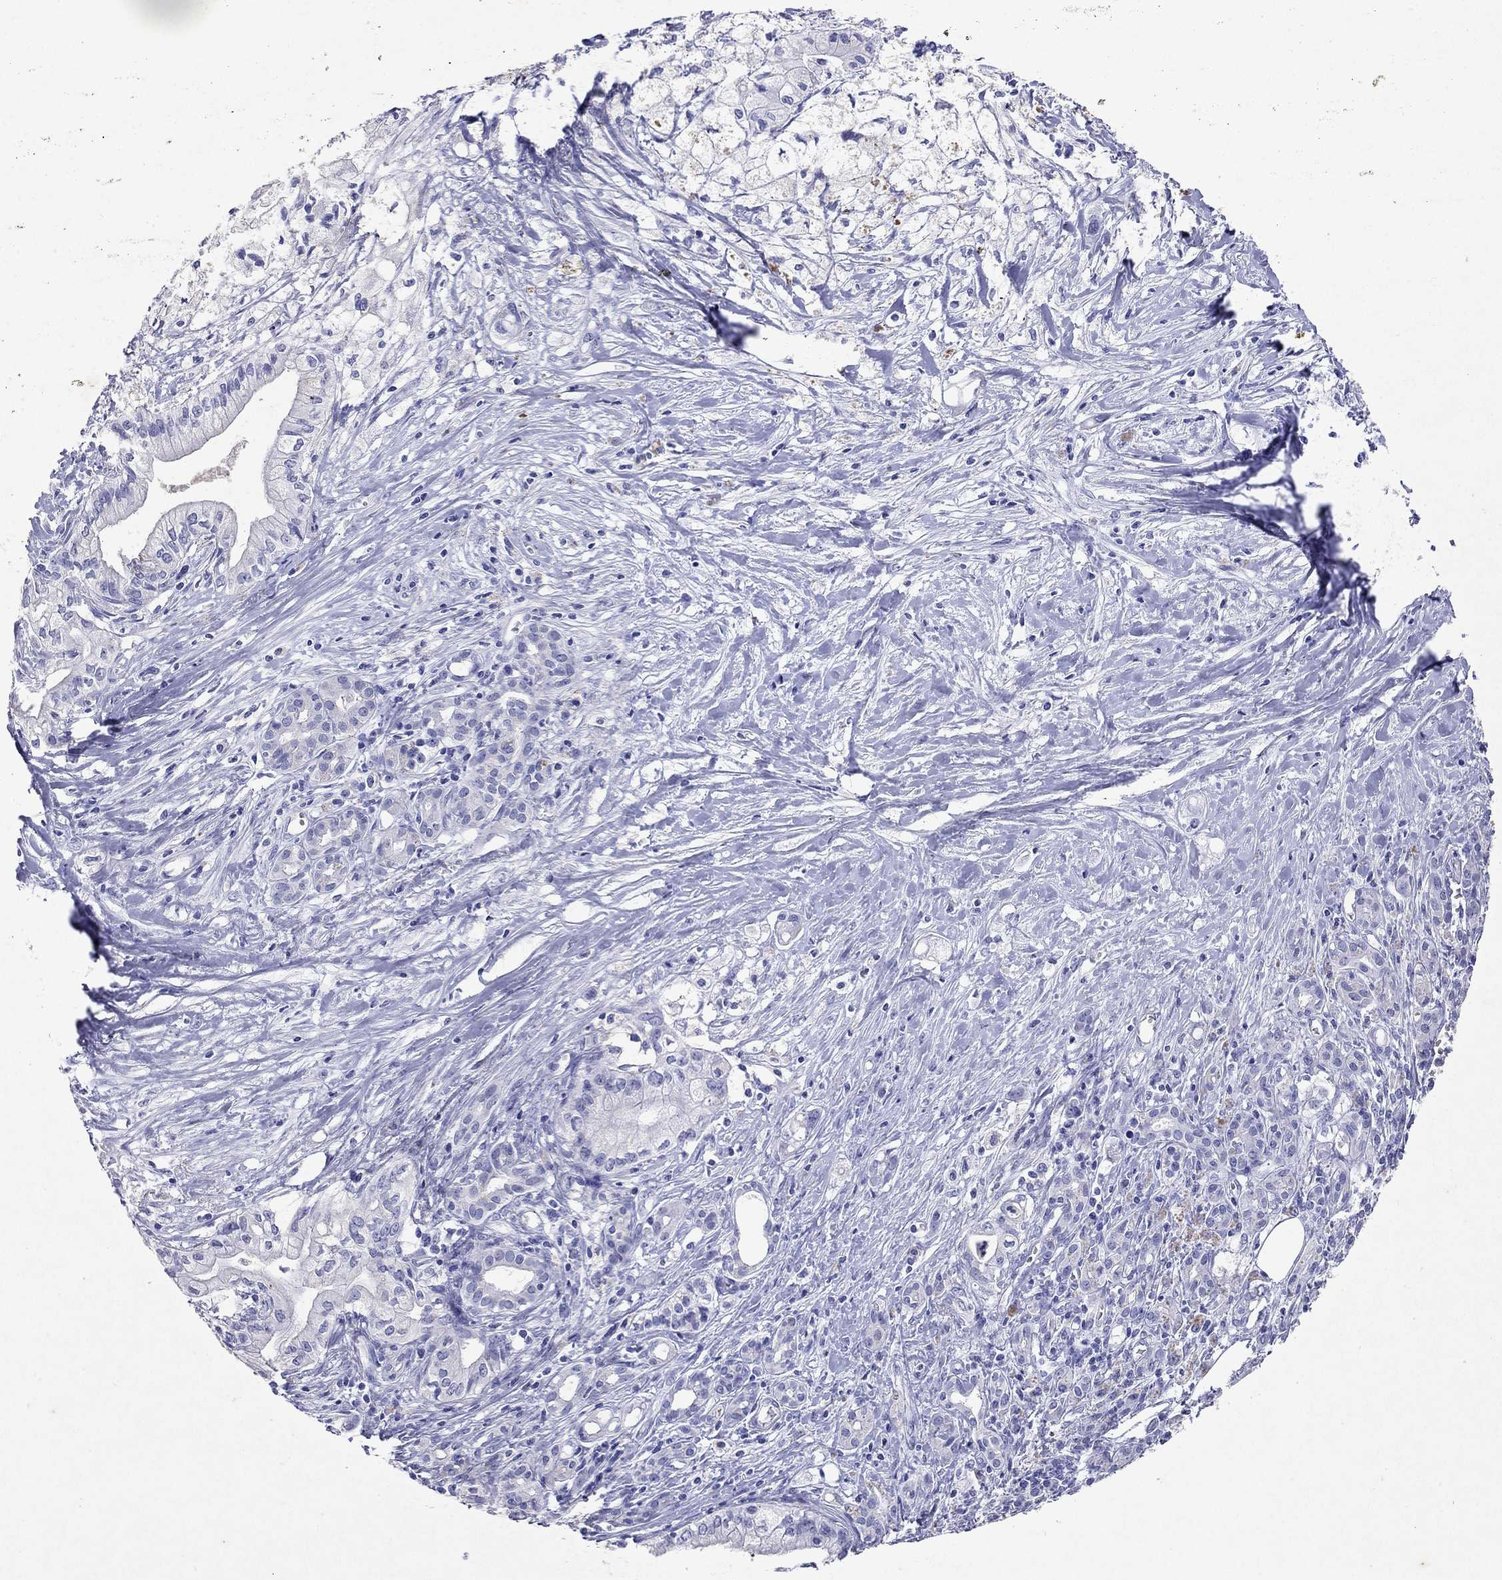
{"staining": {"intensity": "negative", "quantity": "none", "location": "none"}, "tissue": "pancreatic cancer", "cell_type": "Tumor cells", "image_type": "cancer", "snomed": [{"axis": "morphology", "description": "Adenocarcinoma, NOS"}, {"axis": "topography", "description": "Pancreas"}], "caption": "High magnification brightfield microscopy of pancreatic cancer (adenocarcinoma) stained with DAB (3,3'-diaminobenzidine) (brown) and counterstained with hematoxylin (blue): tumor cells show no significant staining.", "gene": "ARMC12", "patient": {"sex": "male", "age": 71}}